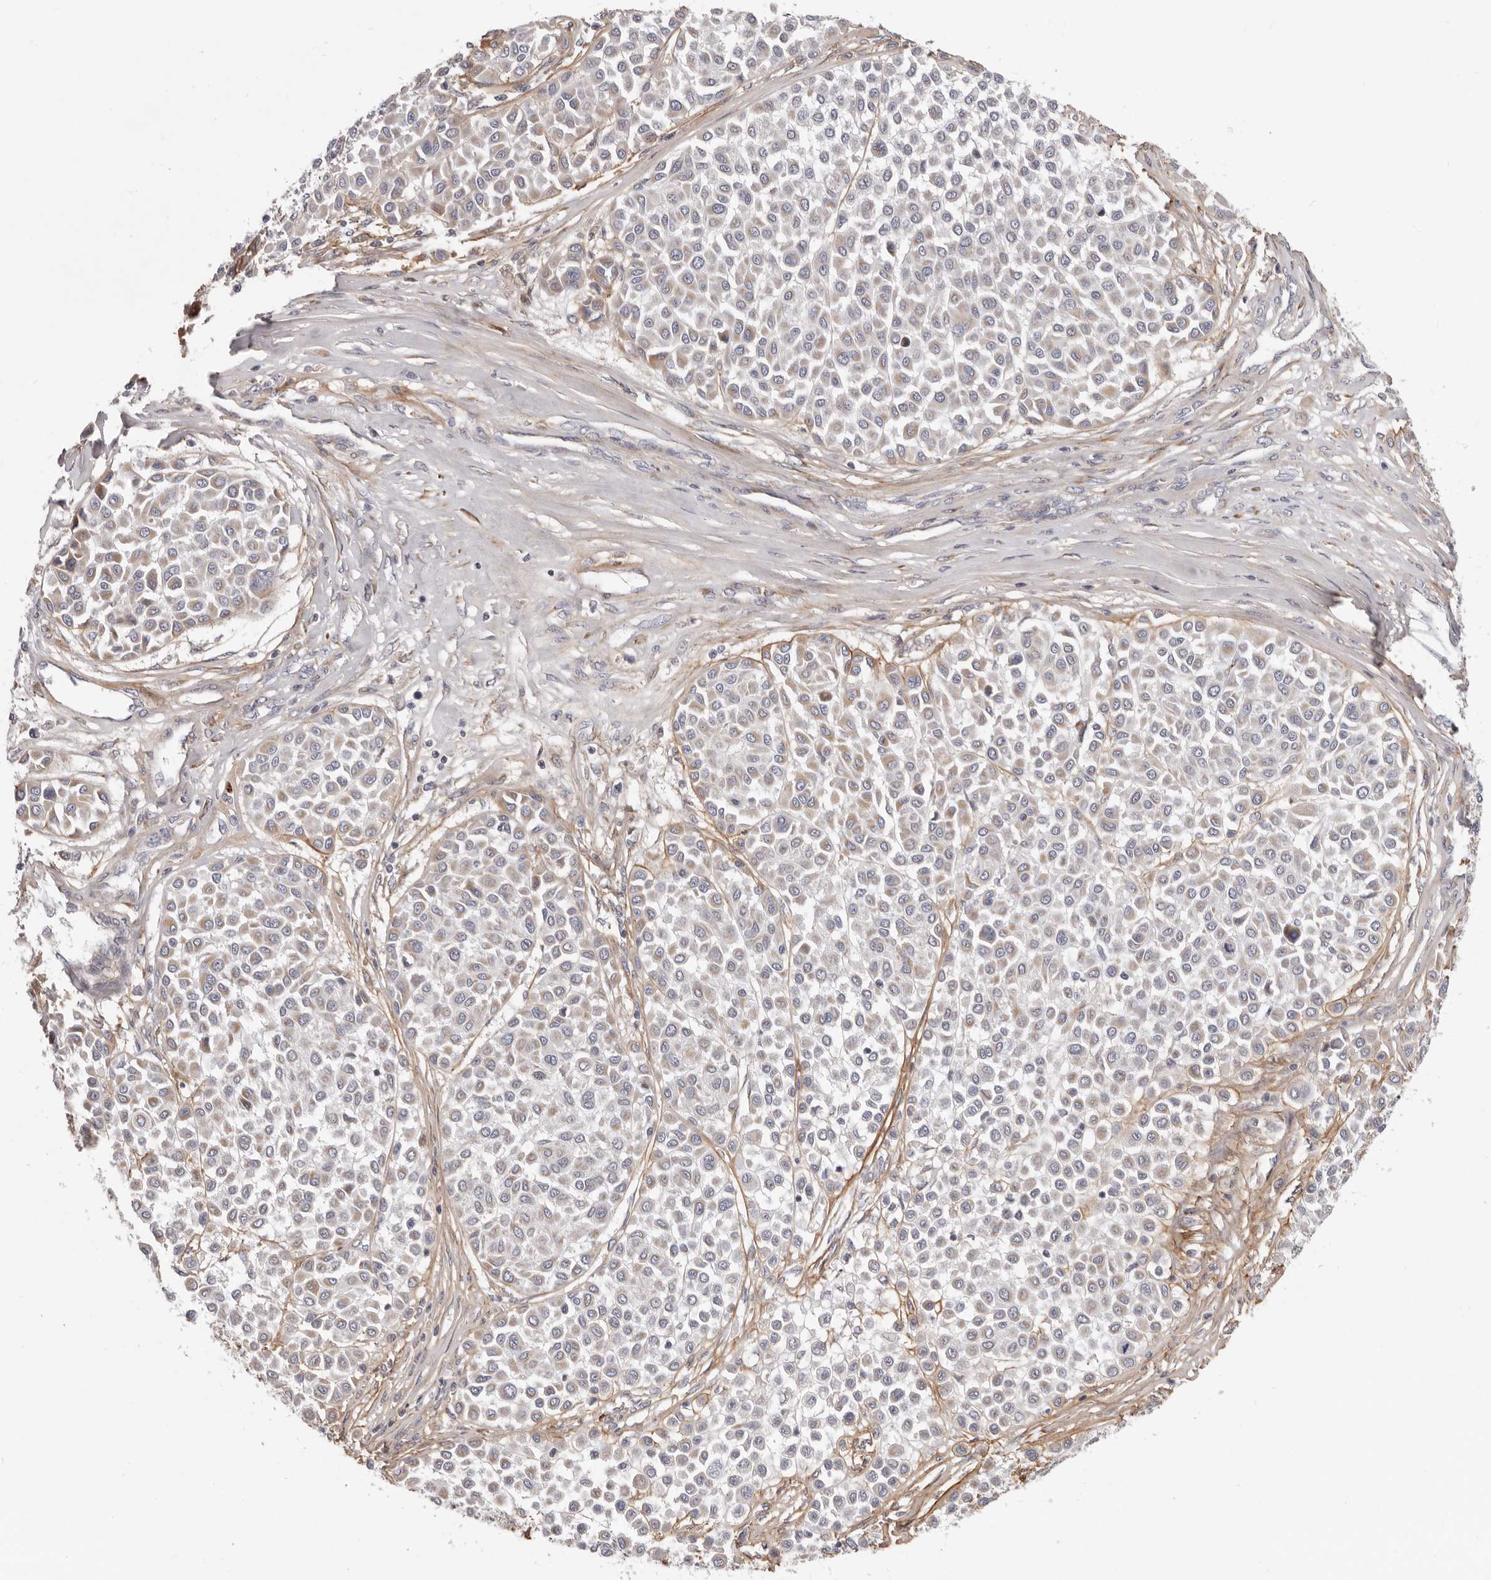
{"staining": {"intensity": "weak", "quantity": "<25%", "location": "cytoplasmic/membranous"}, "tissue": "melanoma", "cell_type": "Tumor cells", "image_type": "cancer", "snomed": [{"axis": "morphology", "description": "Malignant melanoma, Metastatic site"}, {"axis": "topography", "description": "Soft tissue"}], "caption": "Immunohistochemistry (IHC) of human melanoma displays no staining in tumor cells.", "gene": "MRPS10", "patient": {"sex": "male", "age": 41}}